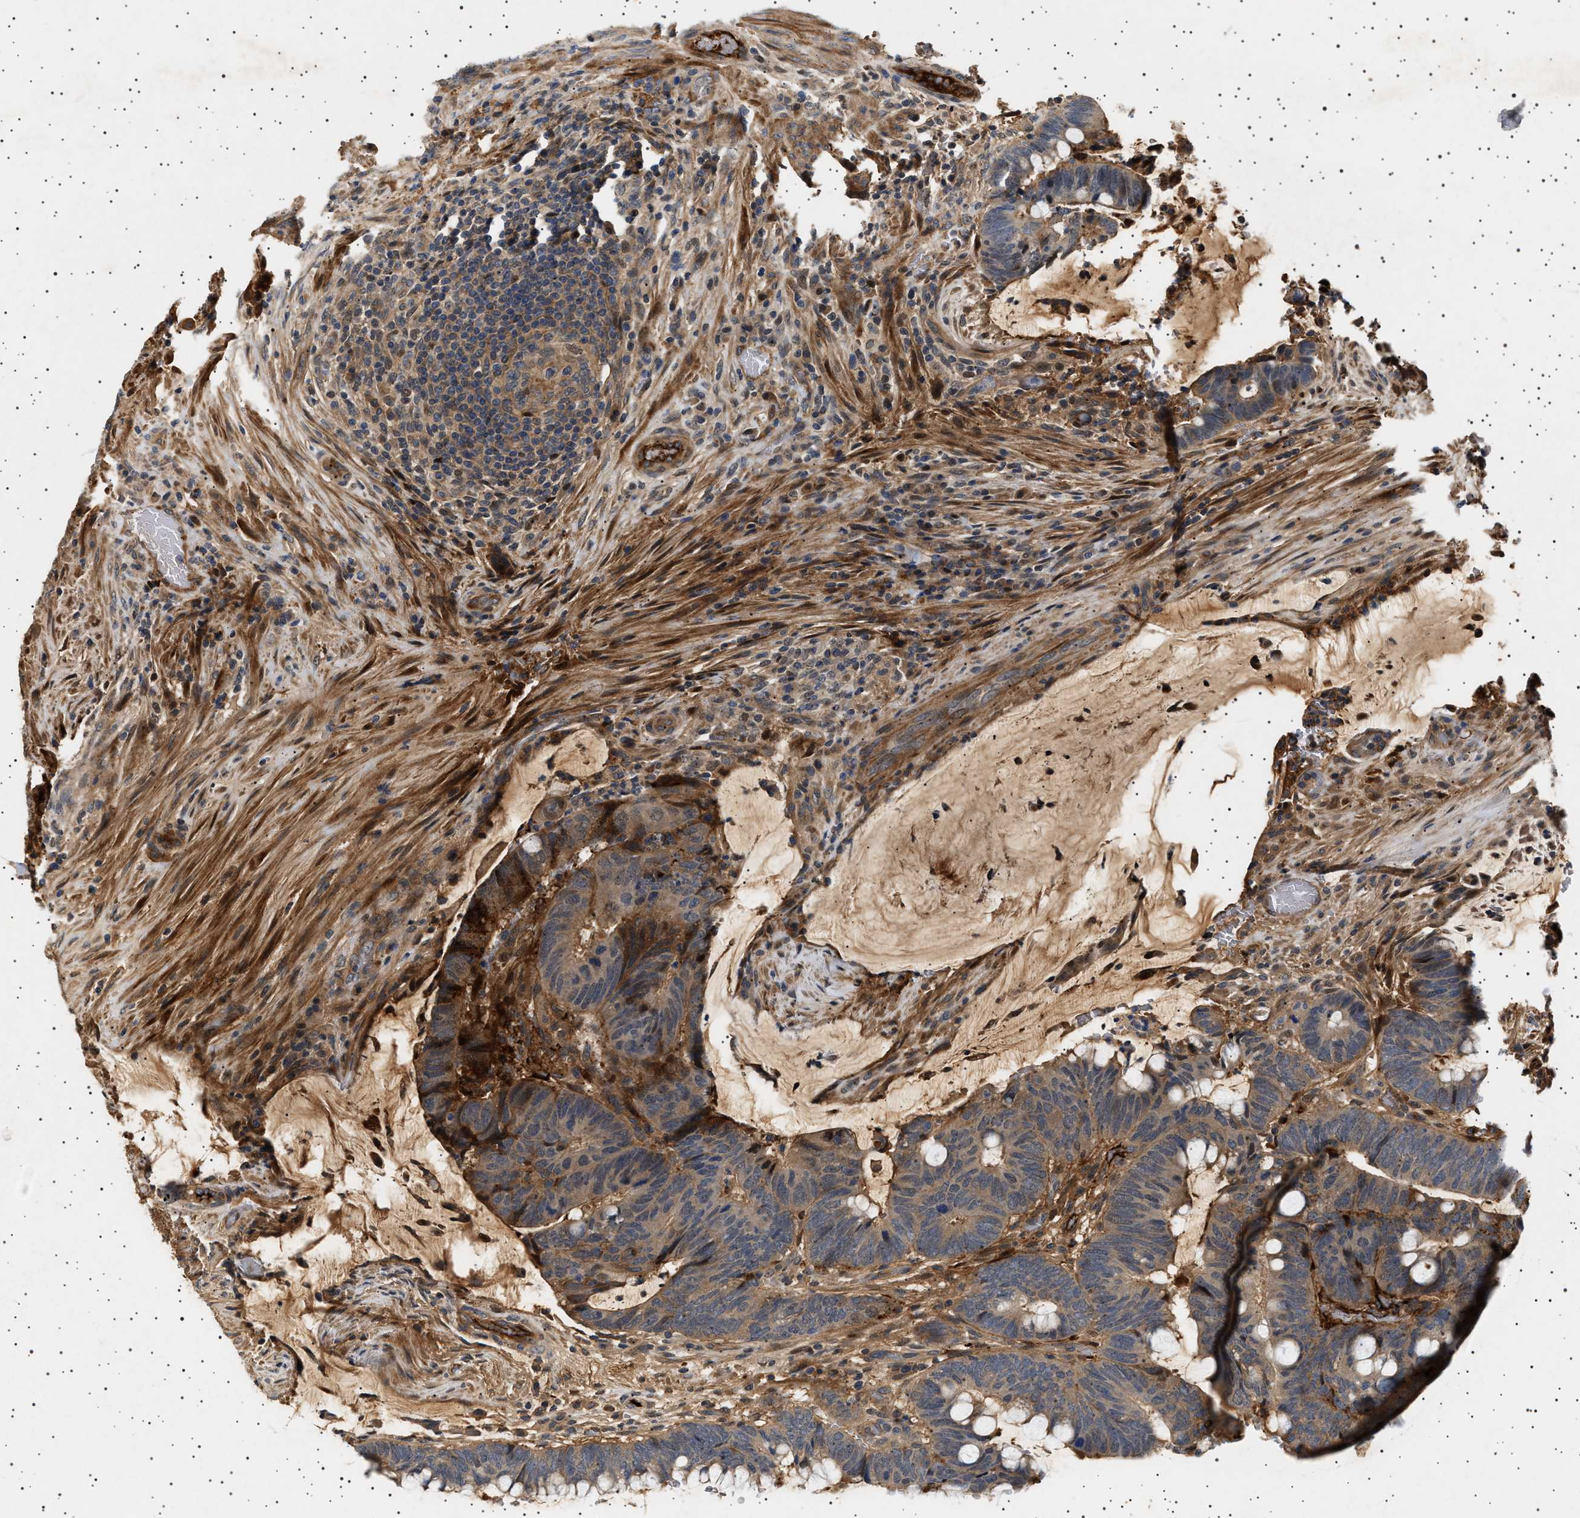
{"staining": {"intensity": "moderate", "quantity": "<25%", "location": "cytoplasmic/membranous"}, "tissue": "colorectal cancer", "cell_type": "Tumor cells", "image_type": "cancer", "snomed": [{"axis": "morphology", "description": "Normal tissue, NOS"}, {"axis": "morphology", "description": "Adenocarcinoma, NOS"}, {"axis": "topography", "description": "Rectum"}, {"axis": "topography", "description": "Peripheral nerve tissue"}], "caption": "Immunohistochemistry (IHC) (DAB (3,3'-diaminobenzidine)) staining of human adenocarcinoma (colorectal) exhibits moderate cytoplasmic/membranous protein staining in about <25% of tumor cells.", "gene": "FICD", "patient": {"sex": "male", "age": 92}}